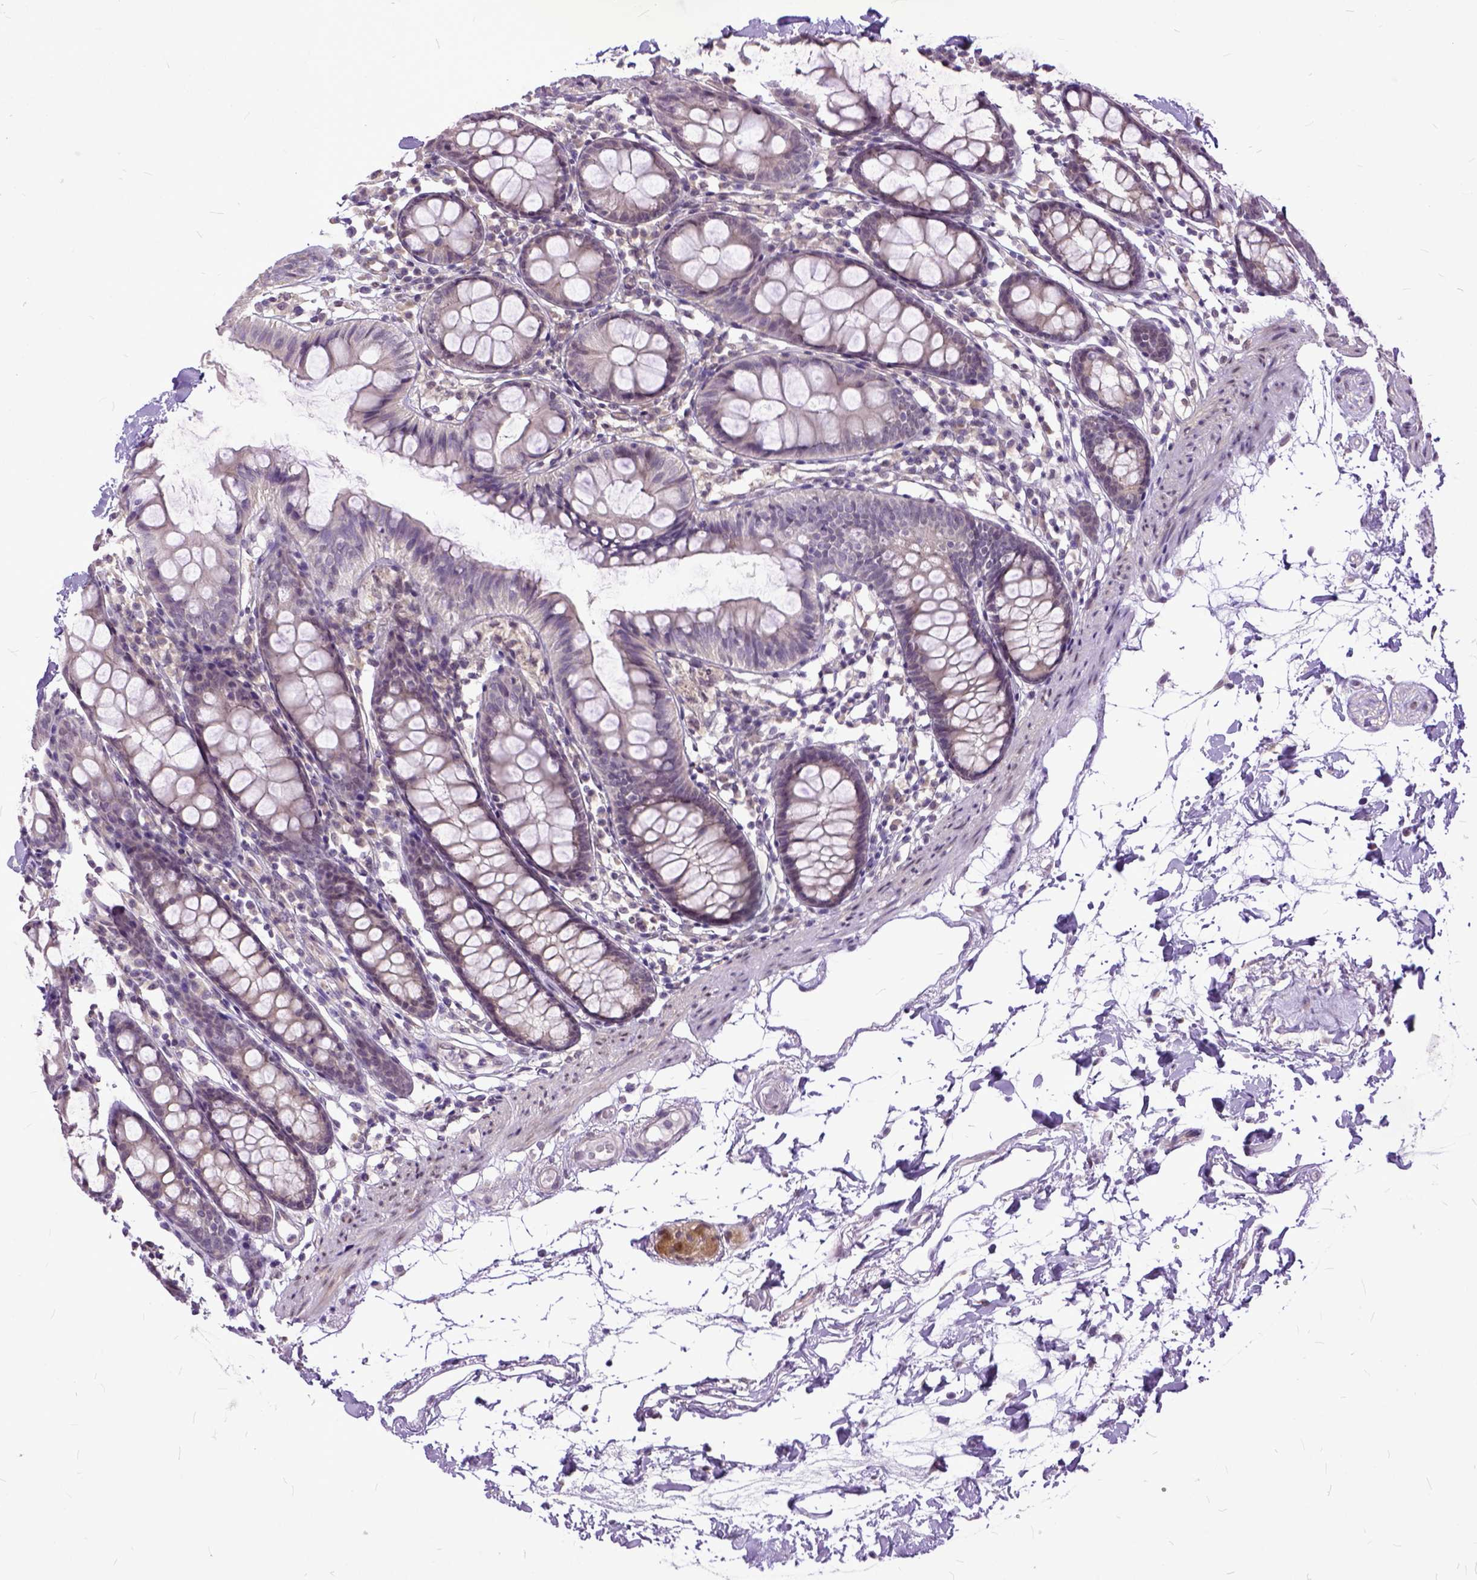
{"staining": {"intensity": "negative", "quantity": "none", "location": "none"}, "tissue": "colon", "cell_type": "Endothelial cells", "image_type": "normal", "snomed": [{"axis": "morphology", "description": "Normal tissue, NOS"}, {"axis": "topography", "description": "Colon"}], "caption": "This is a histopathology image of immunohistochemistry (IHC) staining of normal colon, which shows no expression in endothelial cells. Nuclei are stained in blue.", "gene": "TCEAL7", "patient": {"sex": "female", "age": 84}}